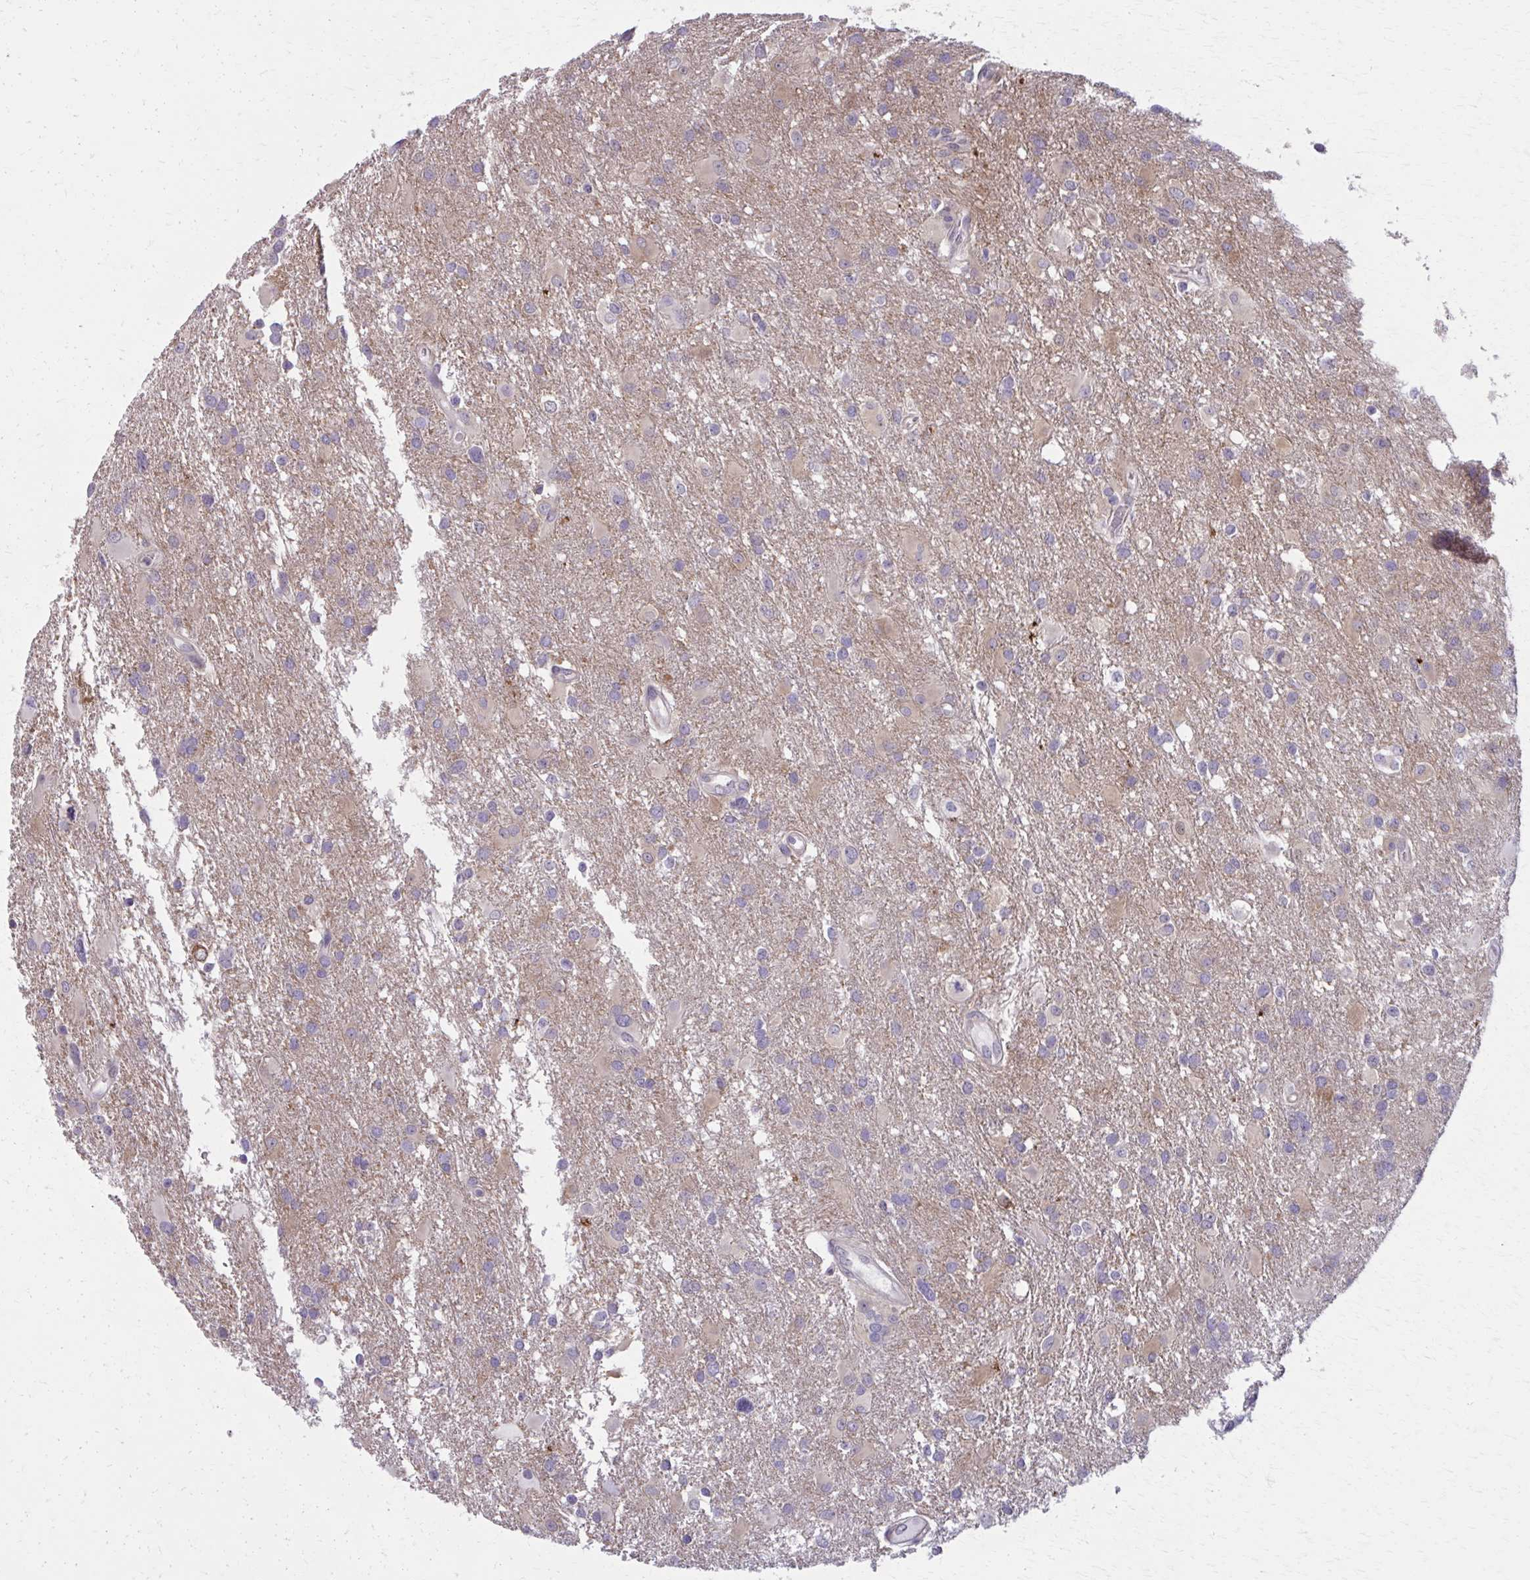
{"staining": {"intensity": "weak", "quantity": "<25%", "location": "cytoplasmic/membranous"}, "tissue": "glioma", "cell_type": "Tumor cells", "image_type": "cancer", "snomed": [{"axis": "morphology", "description": "Glioma, malignant, High grade"}, {"axis": "topography", "description": "Brain"}], "caption": "This is an immunohistochemistry (IHC) photomicrograph of glioma. There is no staining in tumor cells.", "gene": "NUMBL", "patient": {"sex": "male", "age": 53}}